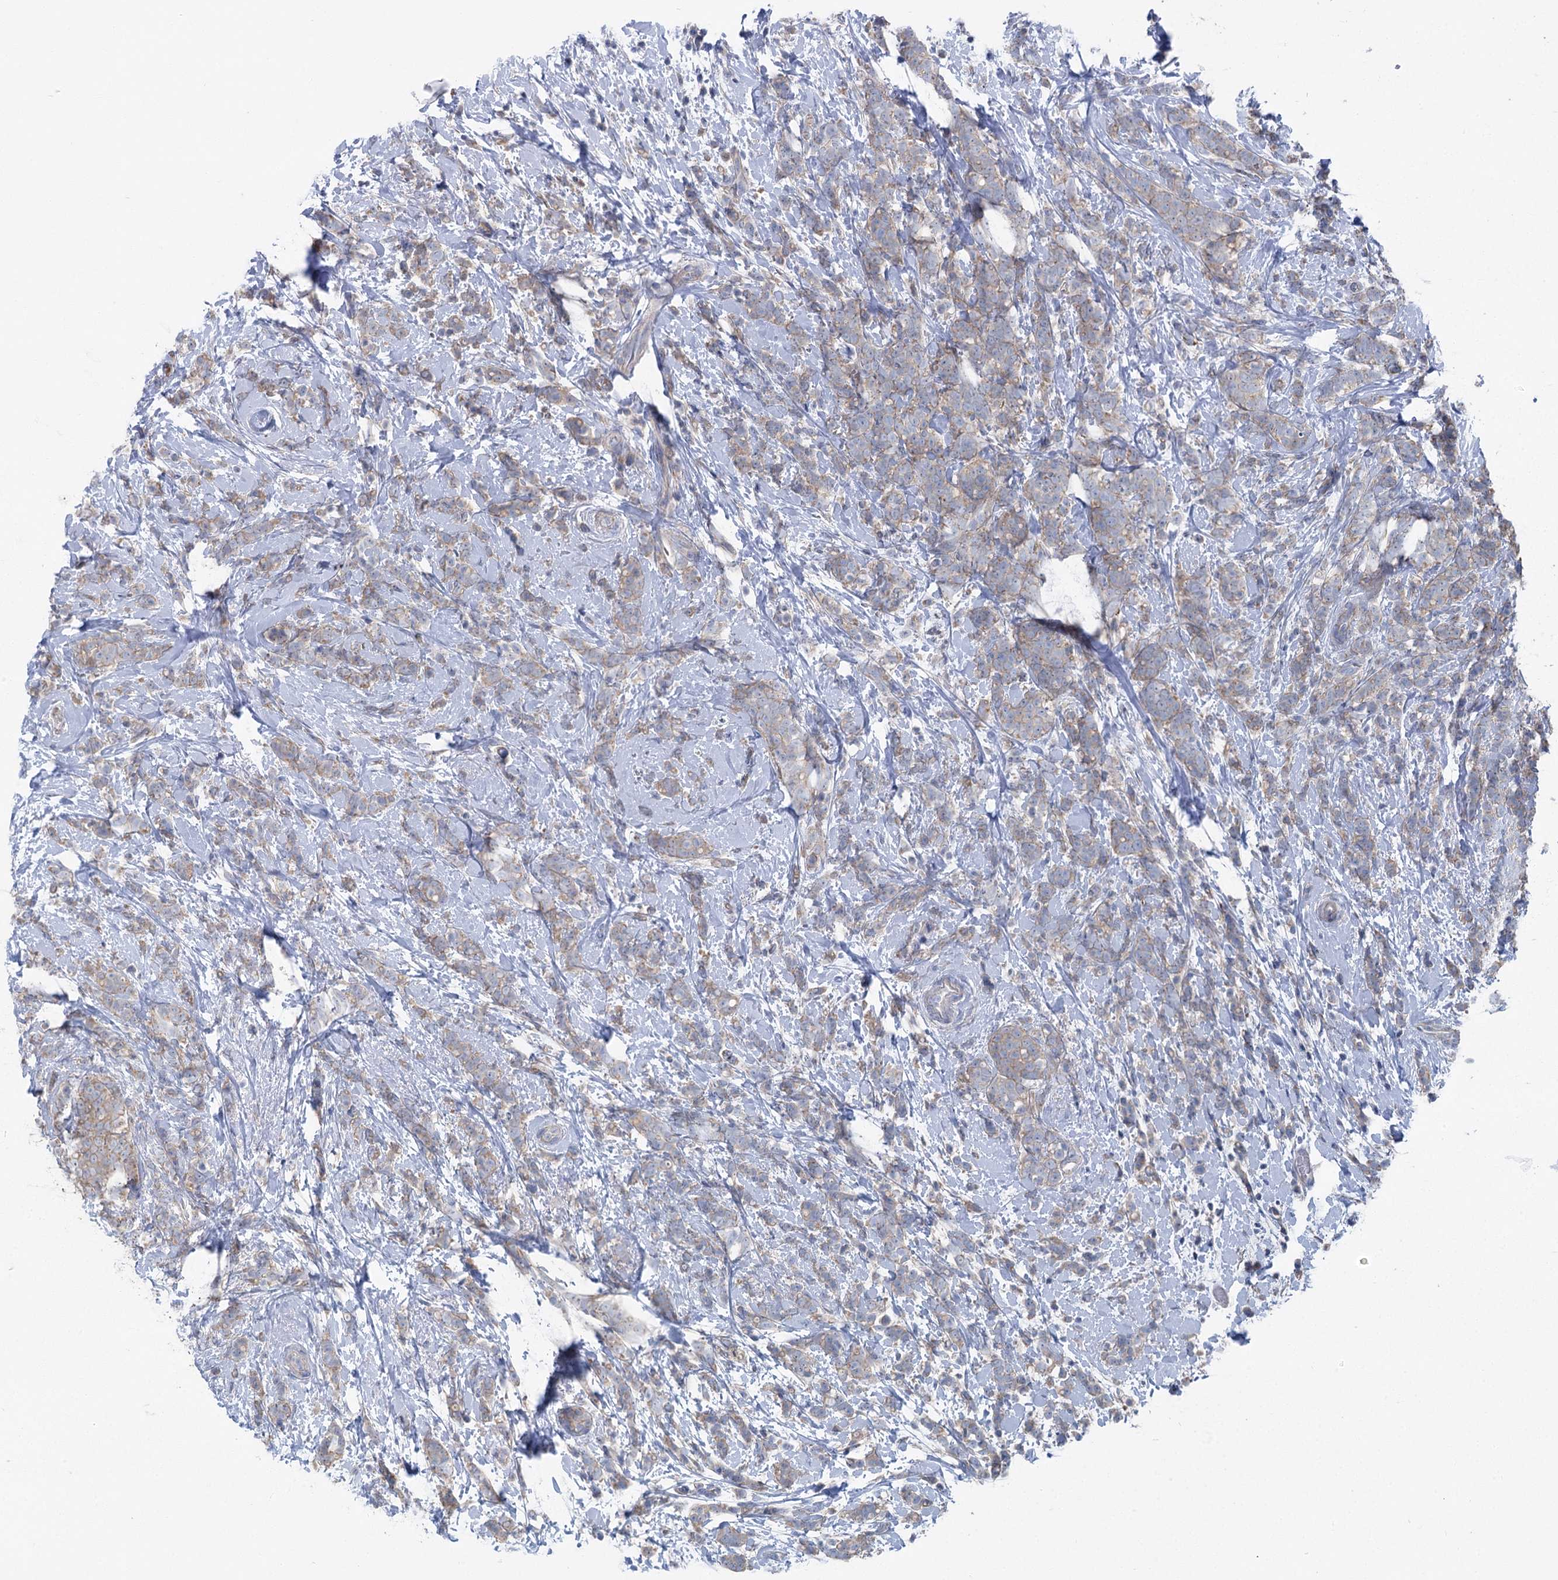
{"staining": {"intensity": "weak", "quantity": "25%-75%", "location": "cytoplasmic/membranous"}, "tissue": "breast cancer", "cell_type": "Tumor cells", "image_type": "cancer", "snomed": [{"axis": "morphology", "description": "Lobular carcinoma"}, {"axis": "topography", "description": "Breast"}], "caption": "Protein expression by immunohistochemistry shows weak cytoplasmic/membranous expression in about 25%-75% of tumor cells in breast cancer.", "gene": "MARK2", "patient": {"sex": "female", "age": 58}}